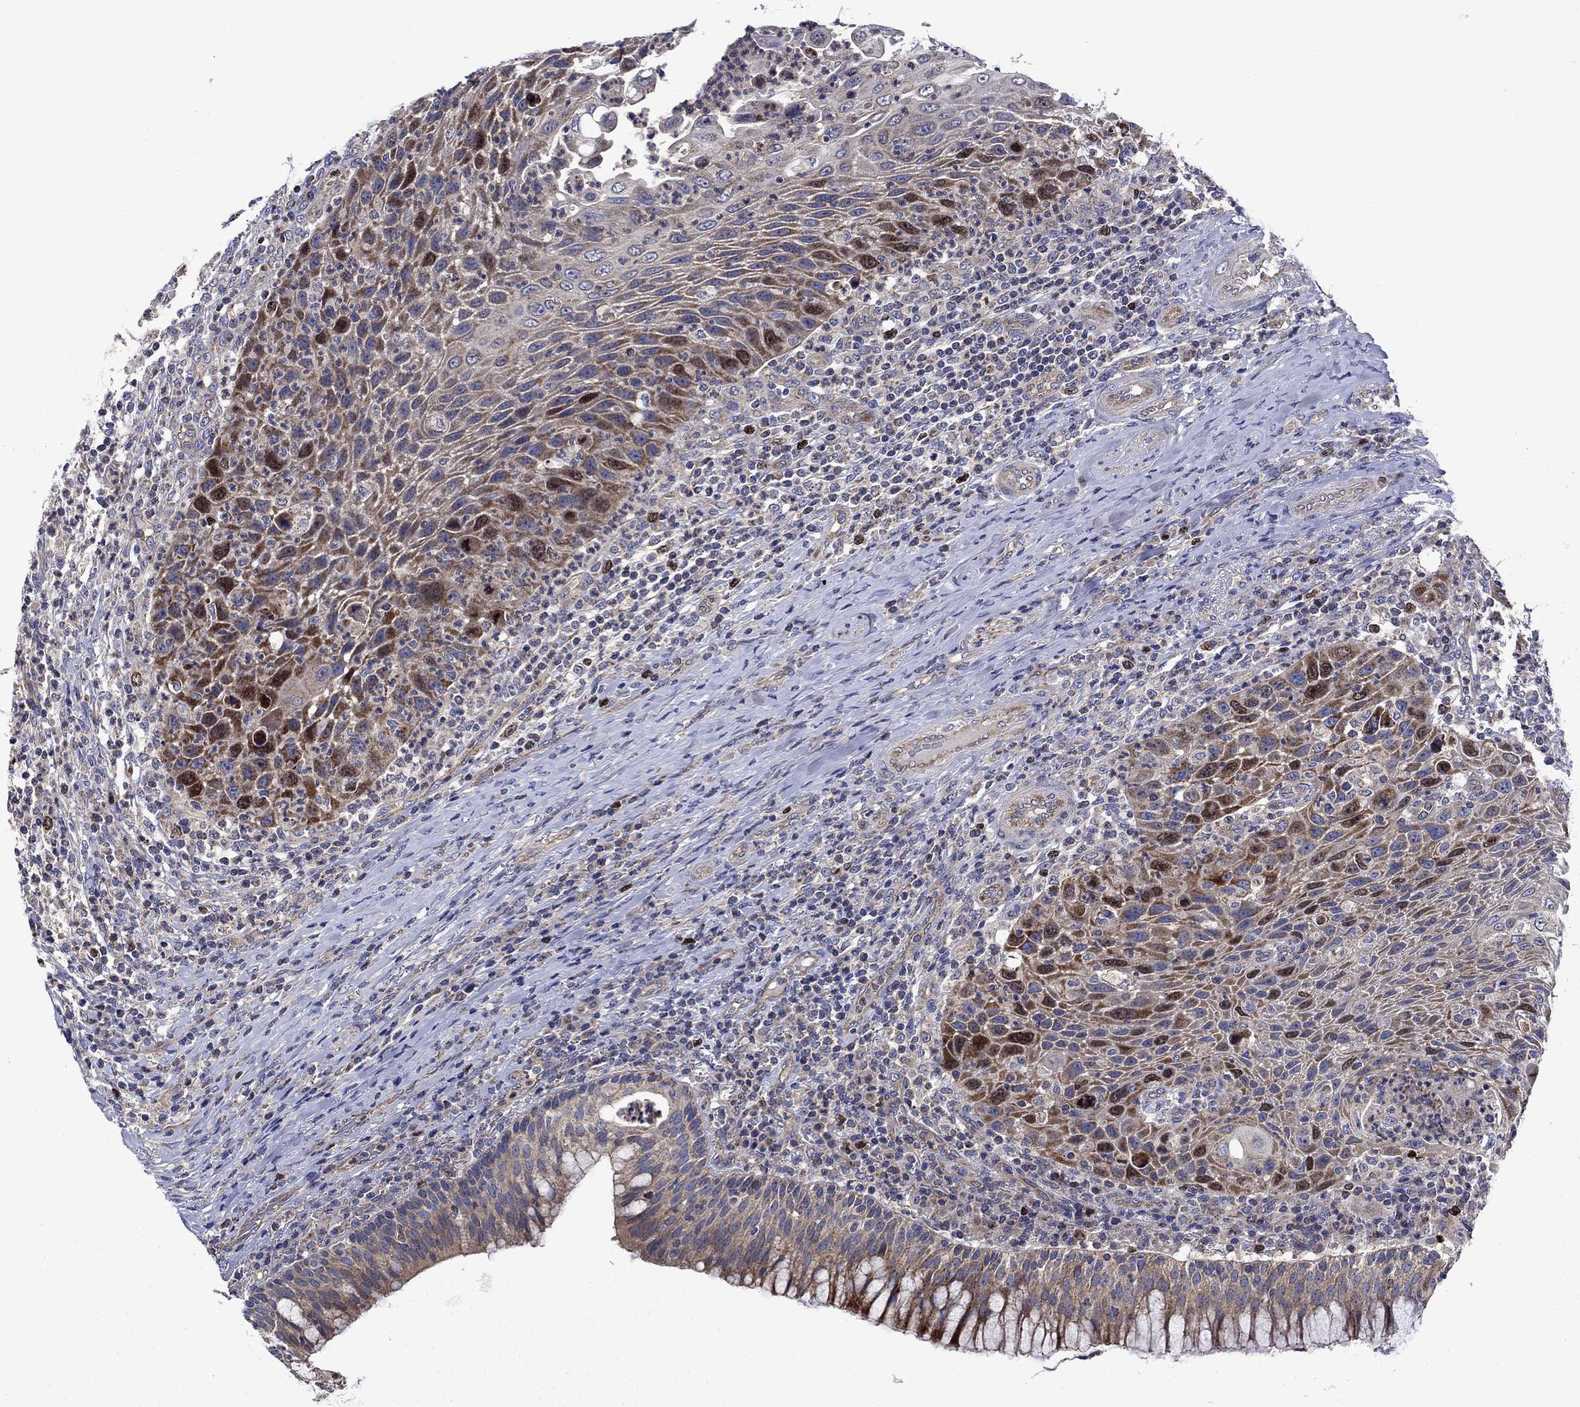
{"staining": {"intensity": "strong", "quantity": "<25%", "location": "cytoplasmic/membranous,nuclear"}, "tissue": "head and neck cancer", "cell_type": "Tumor cells", "image_type": "cancer", "snomed": [{"axis": "morphology", "description": "Squamous cell carcinoma, NOS"}, {"axis": "topography", "description": "Head-Neck"}], "caption": "The photomicrograph reveals immunohistochemical staining of squamous cell carcinoma (head and neck). There is strong cytoplasmic/membranous and nuclear staining is present in about <25% of tumor cells.", "gene": "KIF22", "patient": {"sex": "male", "age": 69}}